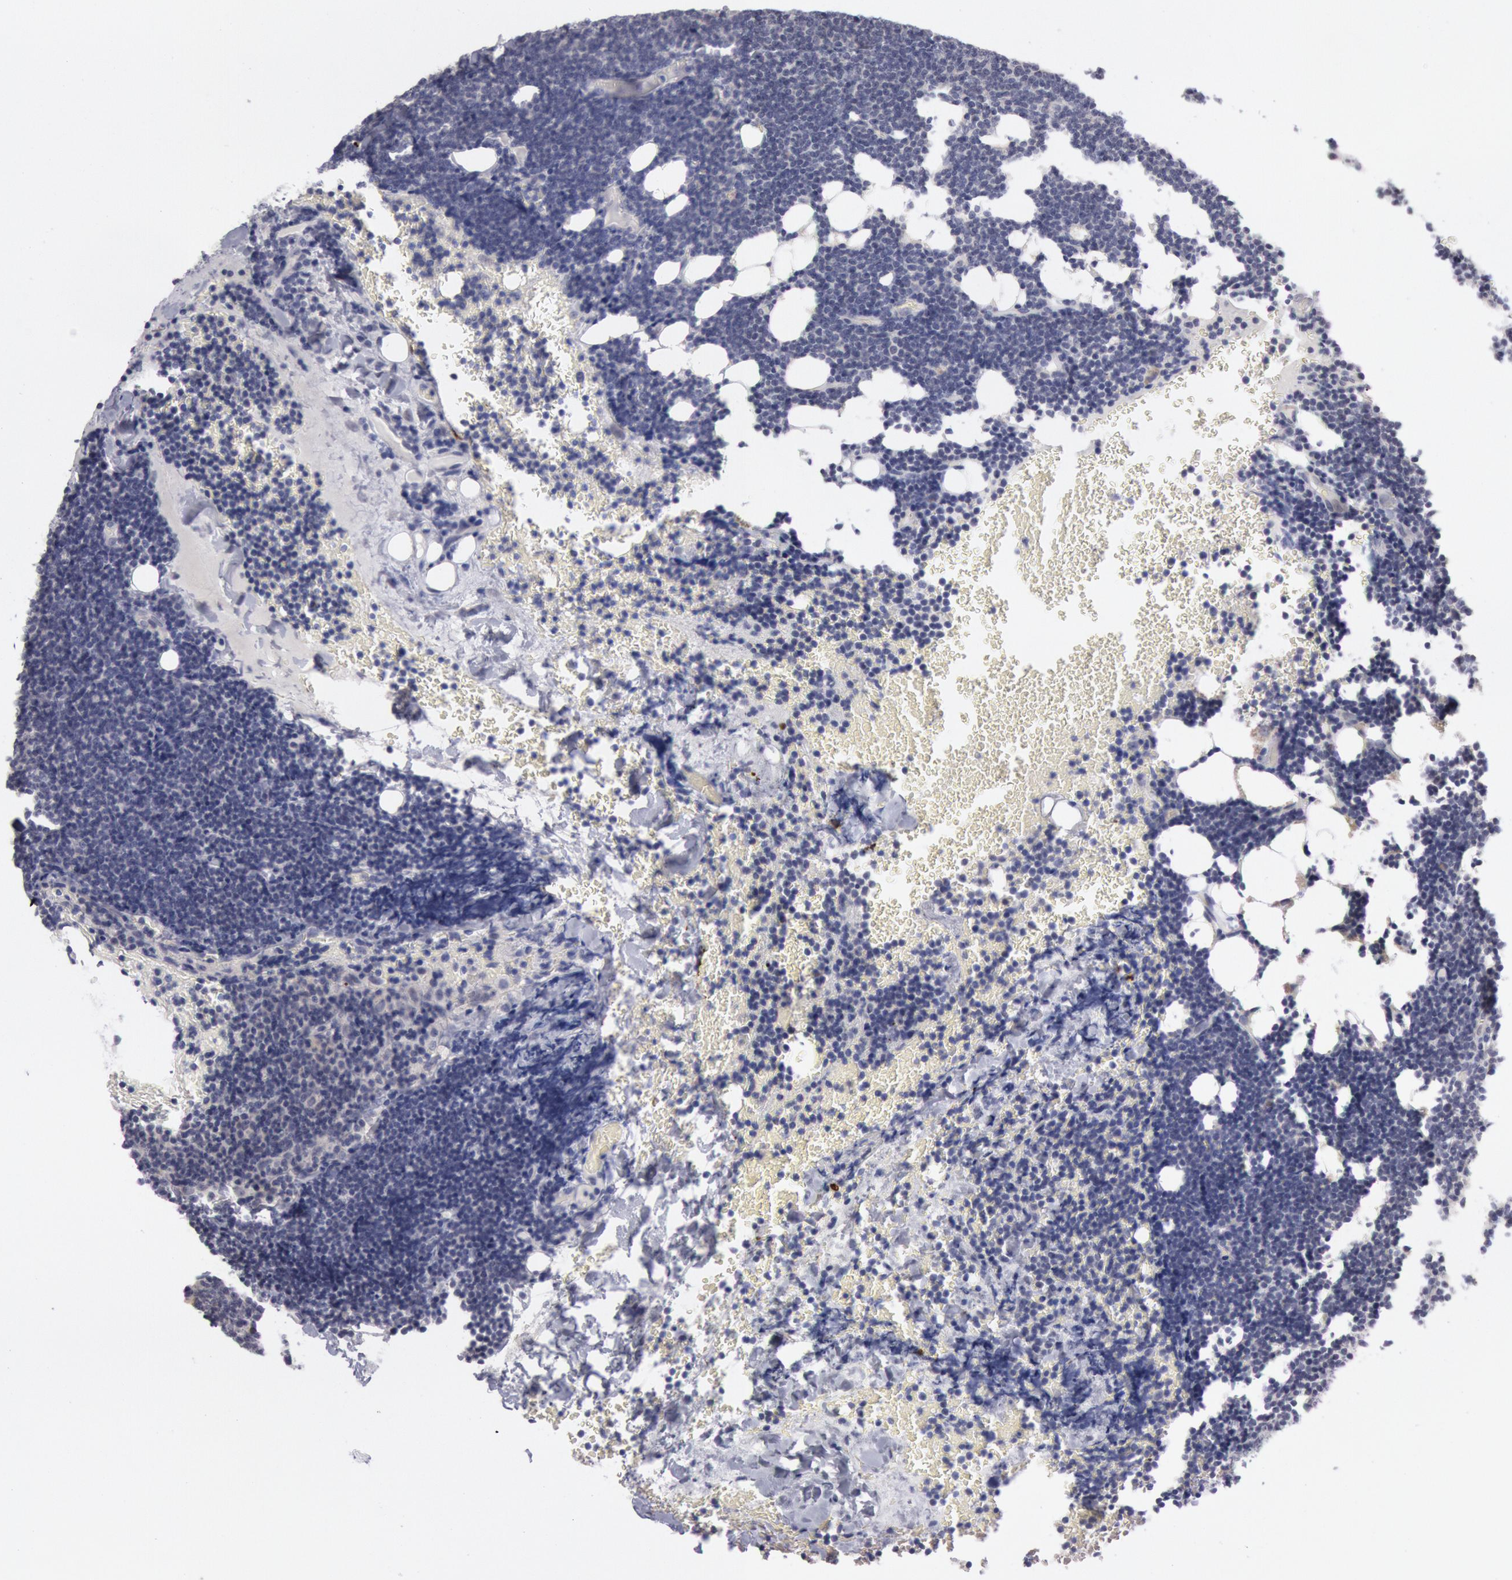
{"staining": {"intensity": "negative", "quantity": "none", "location": "none"}, "tissue": "lymphoma", "cell_type": "Tumor cells", "image_type": "cancer", "snomed": [{"axis": "morphology", "description": "Malignant lymphoma, non-Hodgkin's type, Low grade"}, {"axis": "topography", "description": "Lymph node"}], "caption": "The IHC micrograph has no significant positivity in tumor cells of malignant lymphoma, non-Hodgkin's type (low-grade) tissue.", "gene": "JOSD1", "patient": {"sex": "female", "age": 51}}